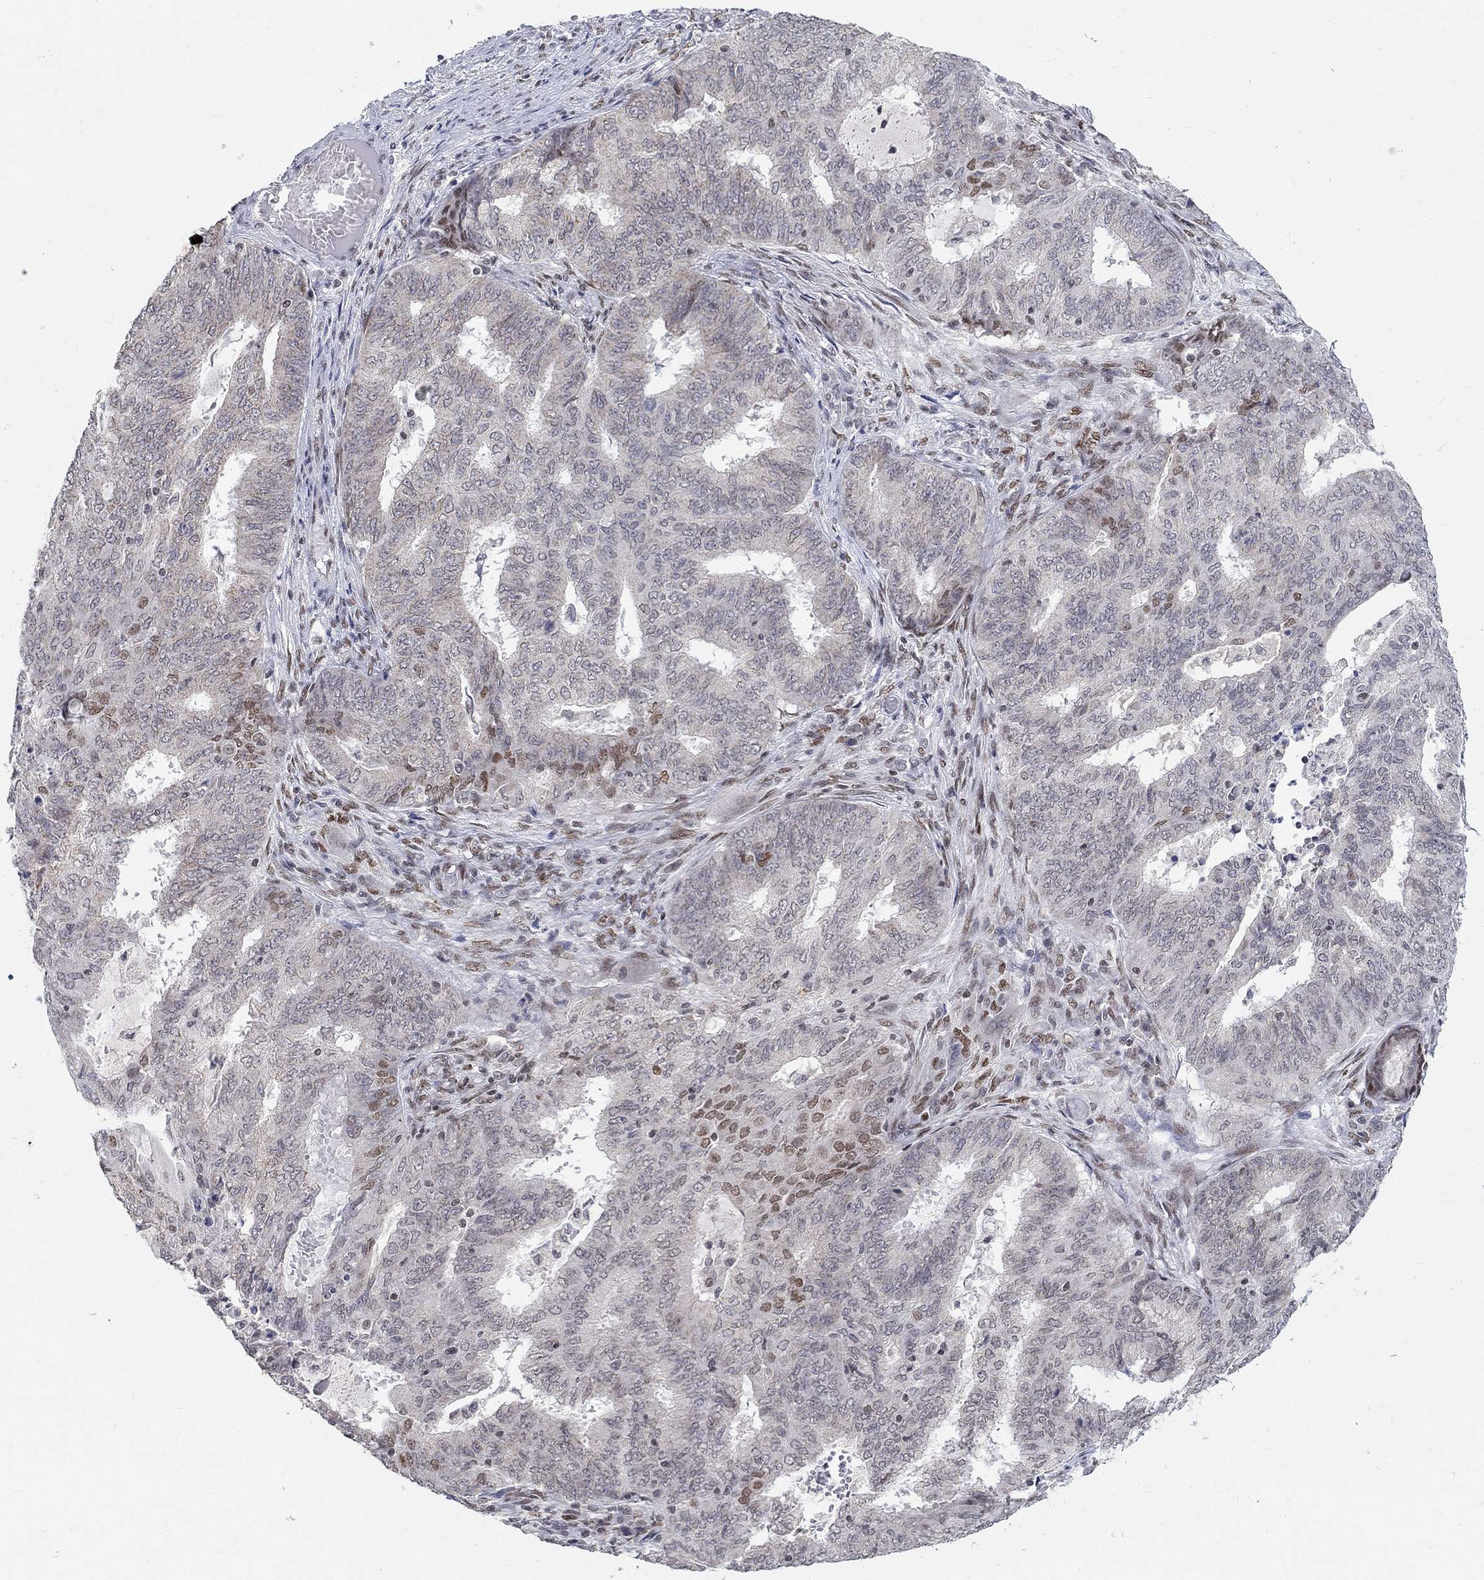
{"staining": {"intensity": "negative", "quantity": "none", "location": "none"}, "tissue": "endometrial cancer", "cell_type": "Tumor cells", "image_type": "cancer", "snomed": [{"axis": "morphology", "description": "Adenocarcinoma, NOS"}, {"axis": "topography", "description": "Endometrium"}], "caption": "Tumor cells show no significant protein staining in endometrial cancer.", "gene": "KLF12", "patient": {"sex": "female", "age": 62}}